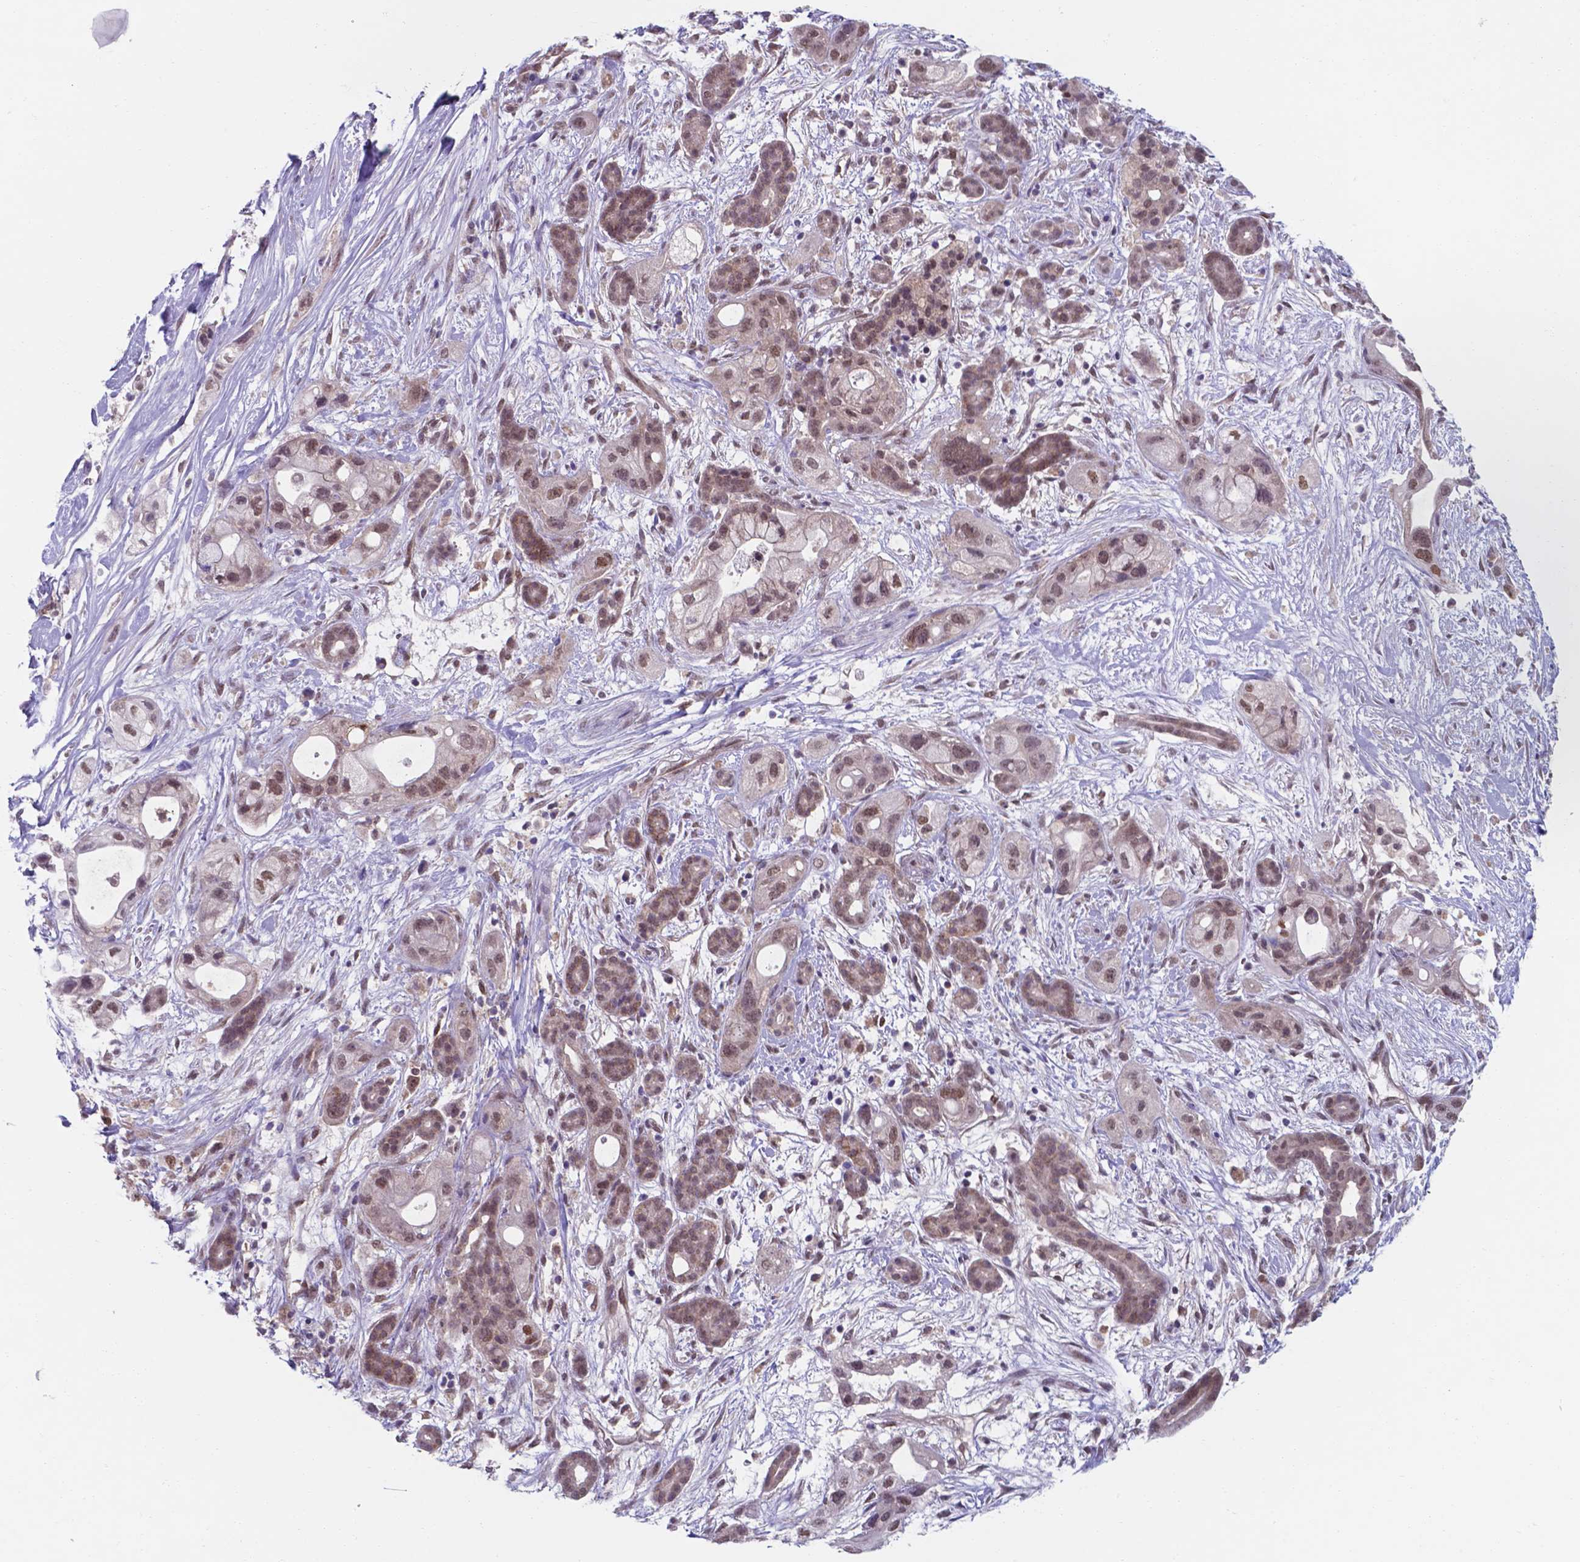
{"staining": {"intensity": "moderate", "quantity": ">75%", "location": "nuclear"}, "tissue": "pancreatic cancer", "cell_type": "Tumor cells", "image_type": "cancer", "snomed": [{"axis": "morphology", "description": "Adenocarcinoma, NOS"}, {"axis": "topography", "description": "Pancreas"}], "caption": "Adenocarcinoma (pancreatic) was stained to show a protein in brown. There is medium levels of moderate nuclear staining in approximately >75% of tumor cells.", "gene": "UBE2E2", "patient": {"sex": "male", "age": 44}}